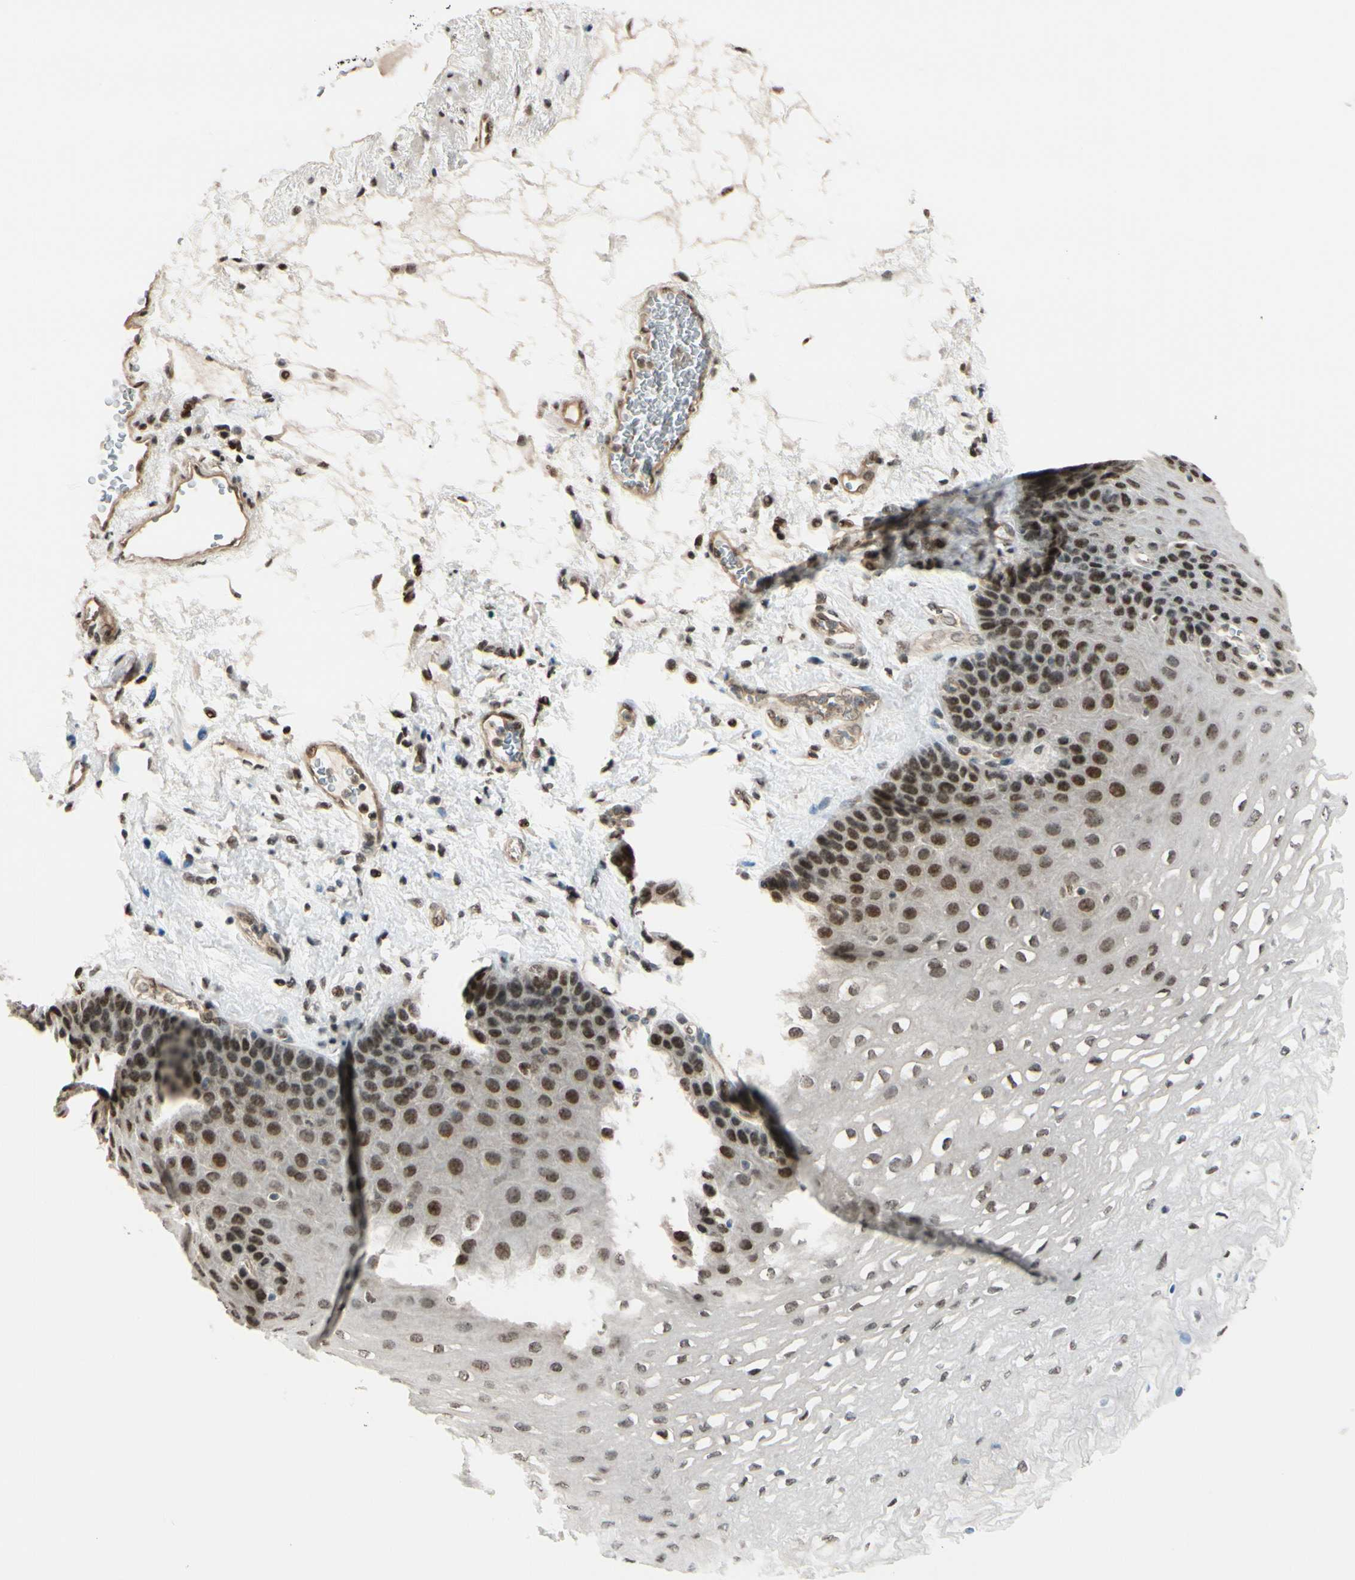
{"staining": {"intensity": "moderate", "quantity": "25%-75%", "location": "nuclear"}, "tissue": "esophagus", "cell_type": "Squamous epithelial cells", "image_type": "normal", "snomed": [{"axis": "morphology", "description": "Normal tissue, NOS"}, {"axis": "topography", "description": "Esophagus"}], "caption": "Immunohistochemistry (IHC) histopathology image of normal esophagus: esophagus stained using immunohistochemistry (IHC) demonstrates medium levels of moderate protein expression localized specifically in the nuclear of squamous epithelial cells, appearing as a nuclear brown color.", "gene": "SUFU", "patient": {"sex": "female", "age": 72}}